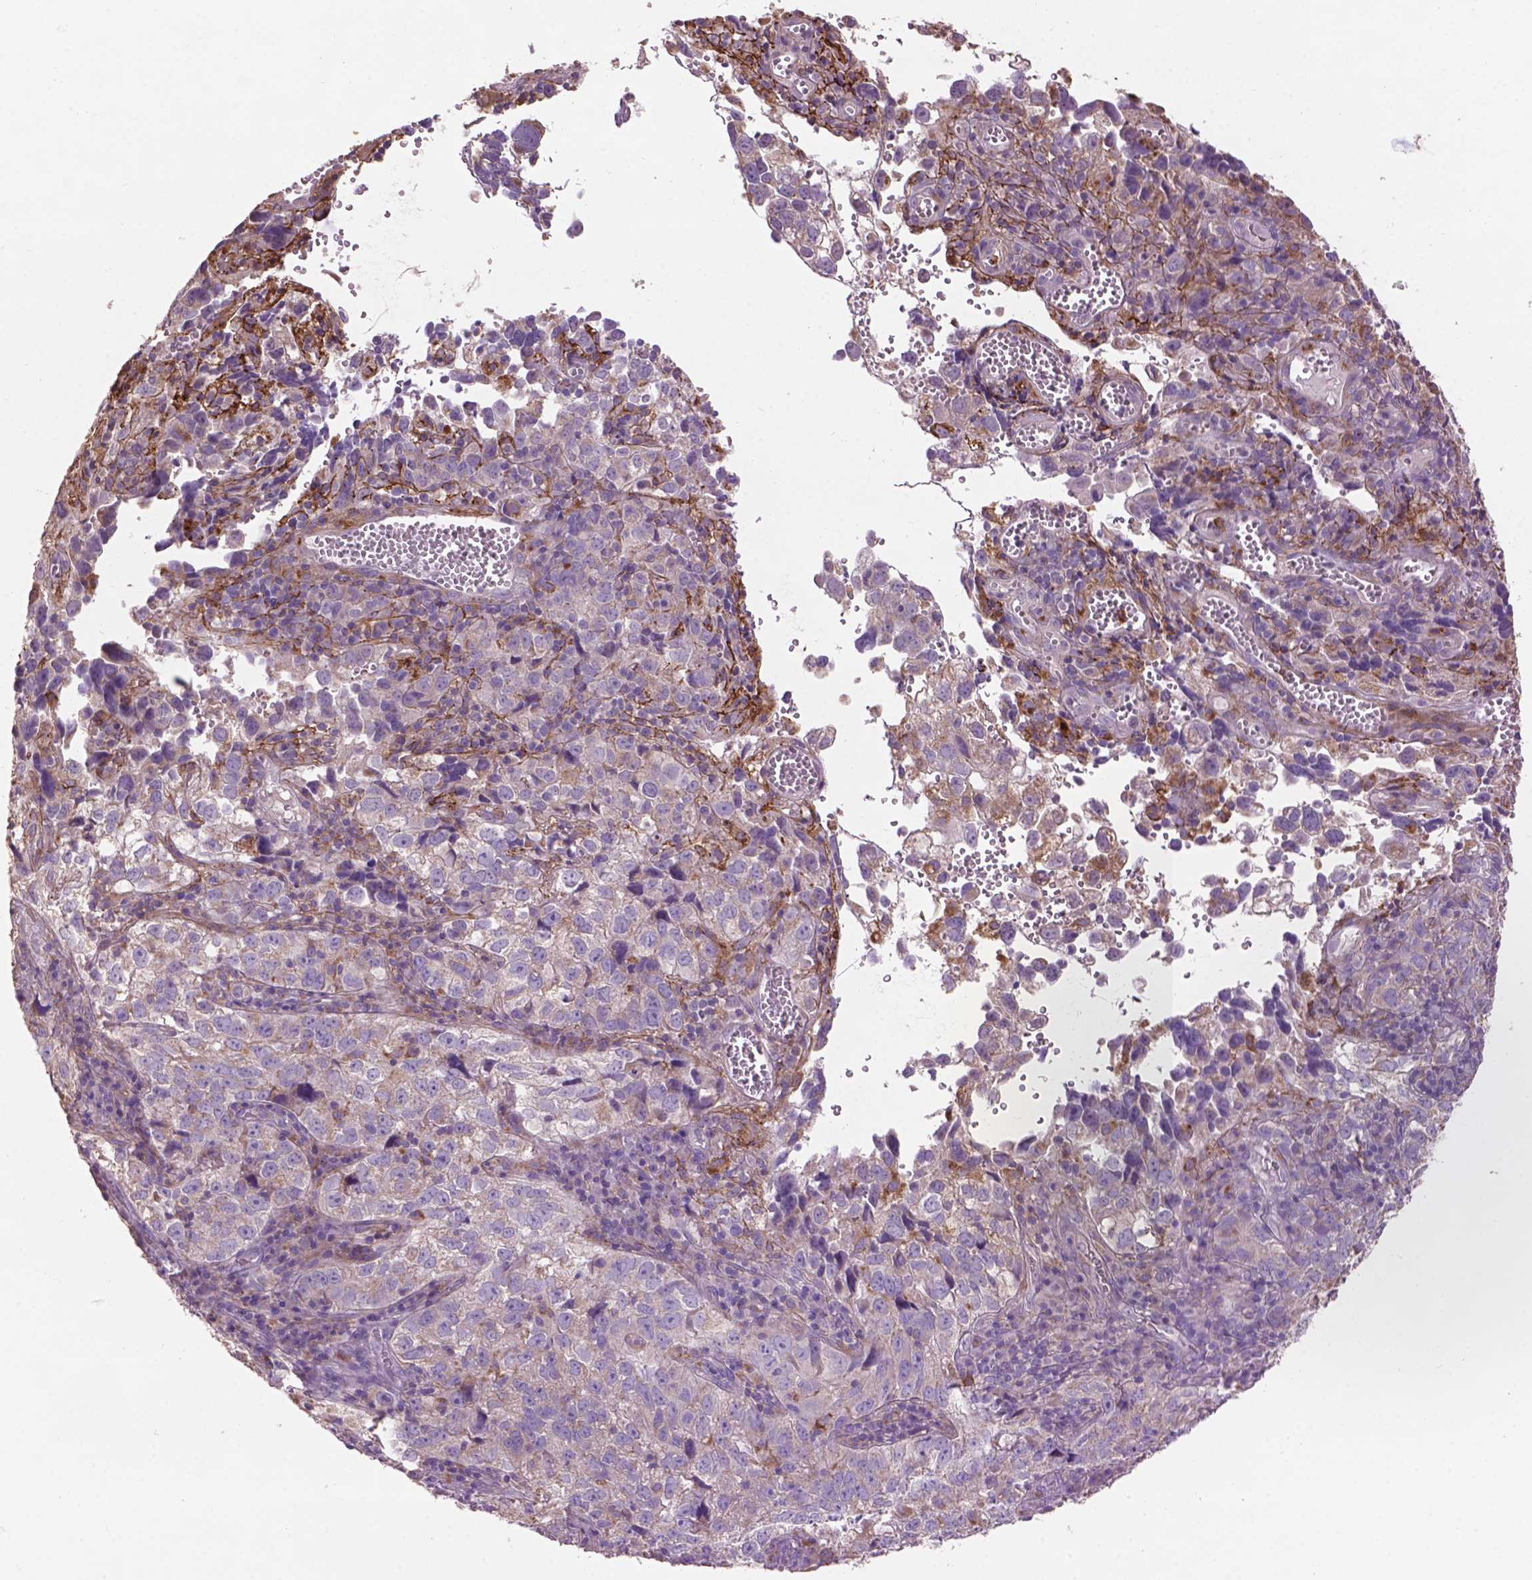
{"staining": {"intensity": "negative", "quantity": "none", "location": "none"}, "tissue": "cervical cancer", "cell_type": "Tumor cells", "image_type": "cancer", "snomed": [{"axis": "morphology", "description": "Squamous cell carcinoma, NOS"}, {"axis": "topography", "description": "Cervix"}], "caption": "Micrograph shows no protein expression in tumor cells of squamous cell carcinoma (cervical) tissue.", "gene": "LRRC3C", "patient": {"sex": "female", "age": 55}}